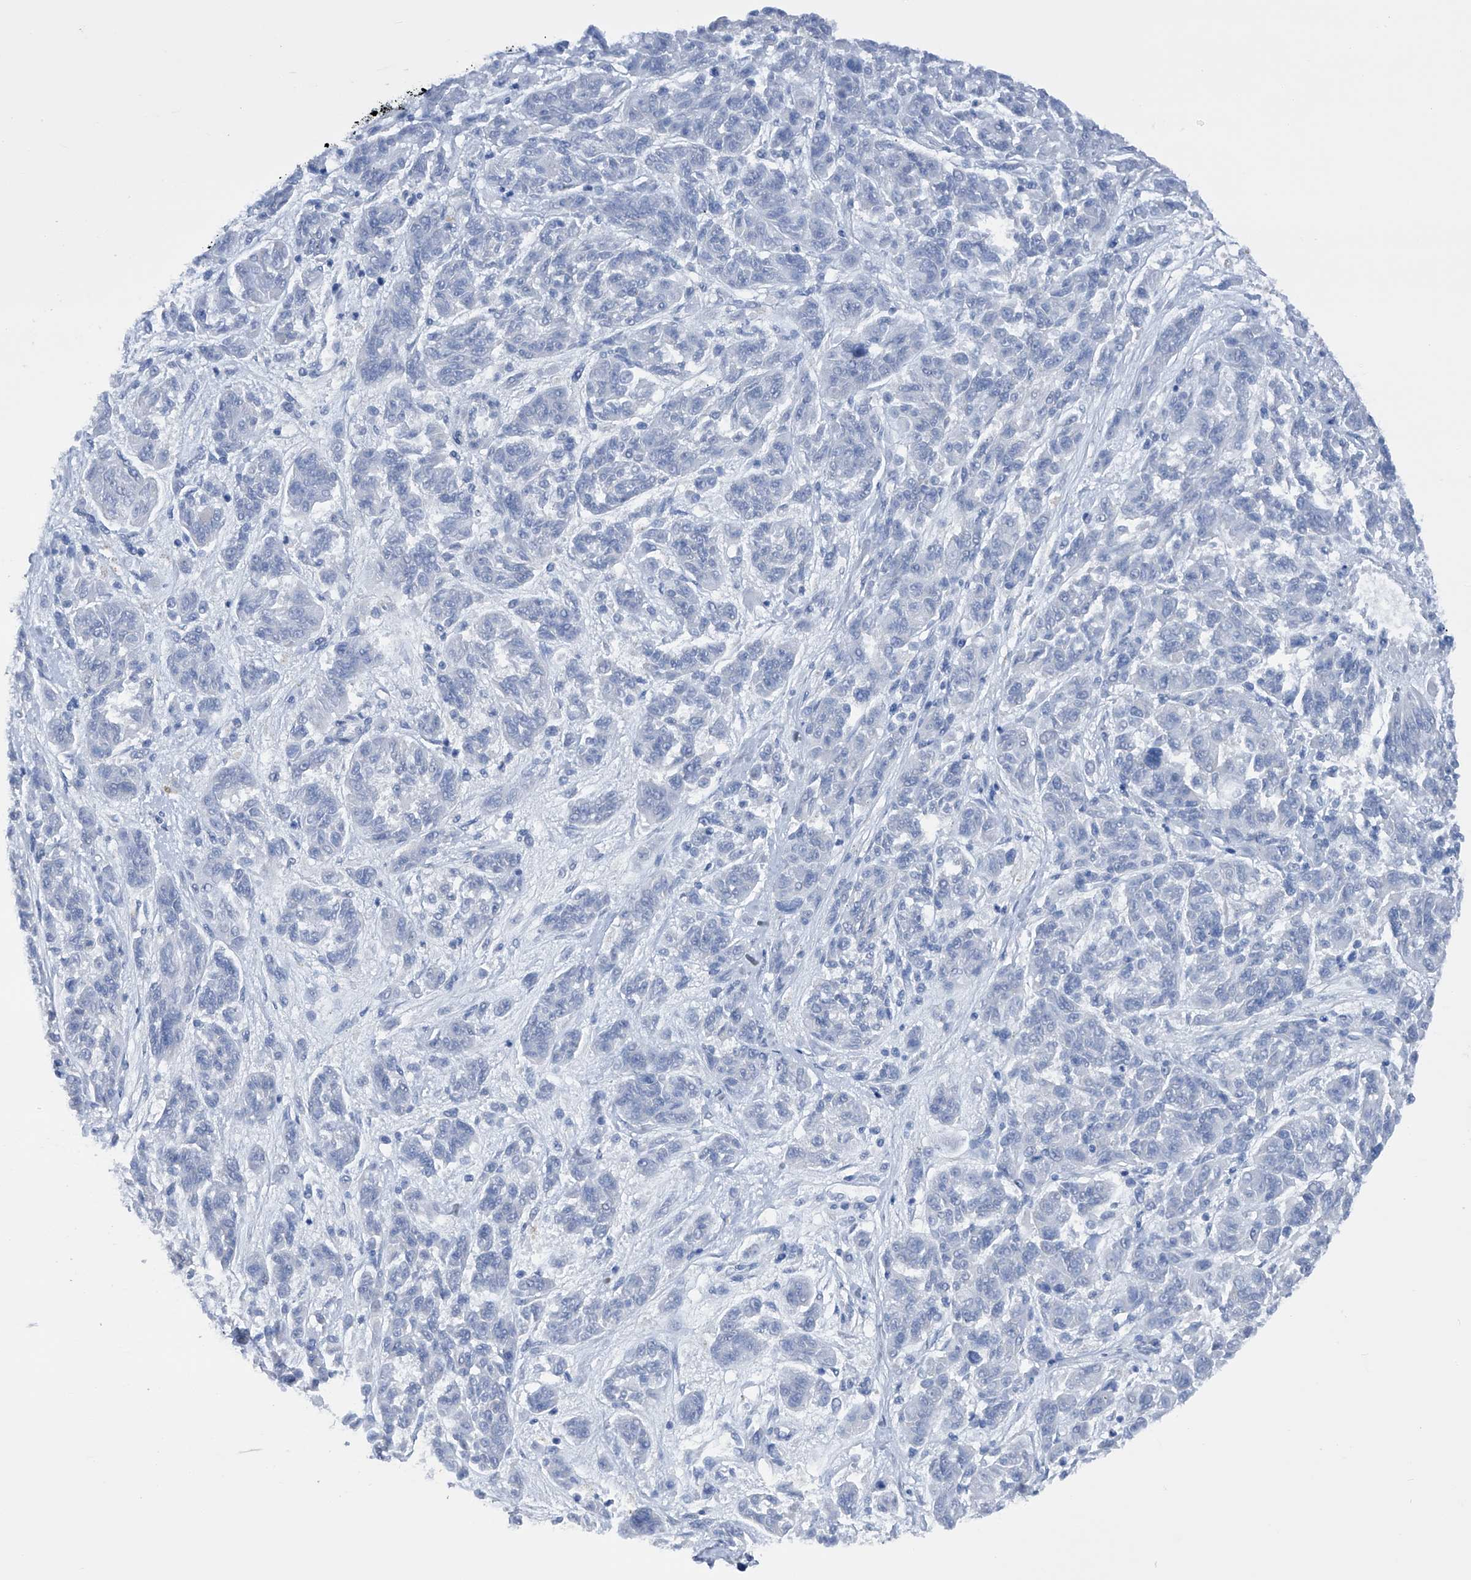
{"staining": {"intensity": "negative", "quantity": "none", "location": "none"}, "tissue": "melanoma", "cell_type": "Tumor cells", "image_type": "cancer", "snomed": [{"axis": "morphology", "description": "Malignant melanoma, NOS"}, {"axis": "topography", "description": "Skin"}], "caption": "Immunohistochemical staining of human melanoma demonstrates no significant expression in tumor cells. (DAB (3,3'-diaminobenzidine) immunohistochemistry (IHC) with hematoxylin counter stain).", "gene": "ADRA1A", "patient": {"sex": "male", "age": 53}}